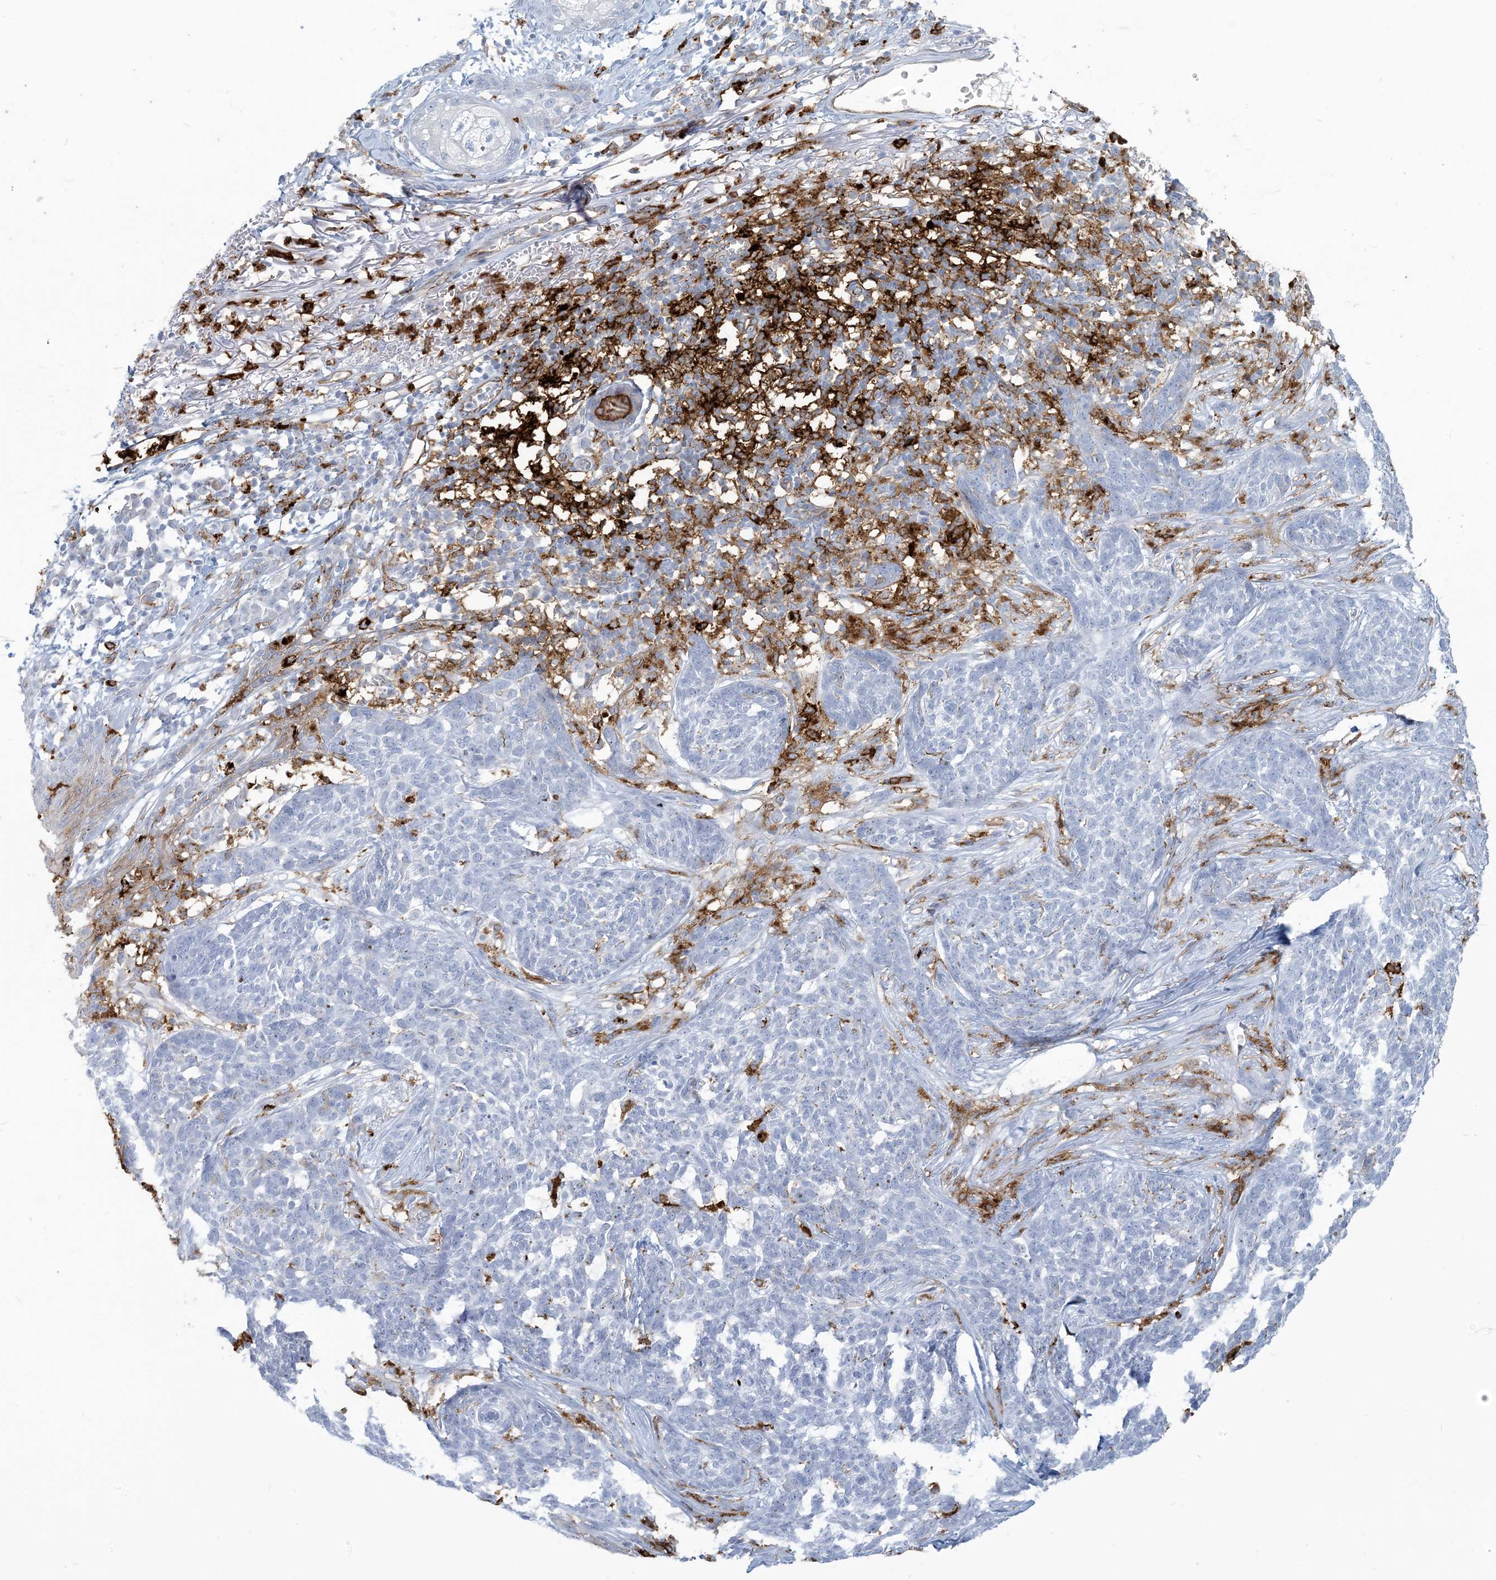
{"staining": {"intensity": "negative", "quantity": "none", "location": "none"}, "tissue": "skin cancer", "cell_type": "Tumor cells", "image_type": "cancer", "snomed": [{"axis": "morphology", "description": "Basal cell carcinoma"}, {"axis": "topography", "description": "Skin"}], "caption": "Immunohistochemical staining of human basal cell carcinoma (skin) demonstrates no significant expression in tumor cells.", "gene": "HLA-DRB1", "patient": {"sex": "male", "age": 85}}